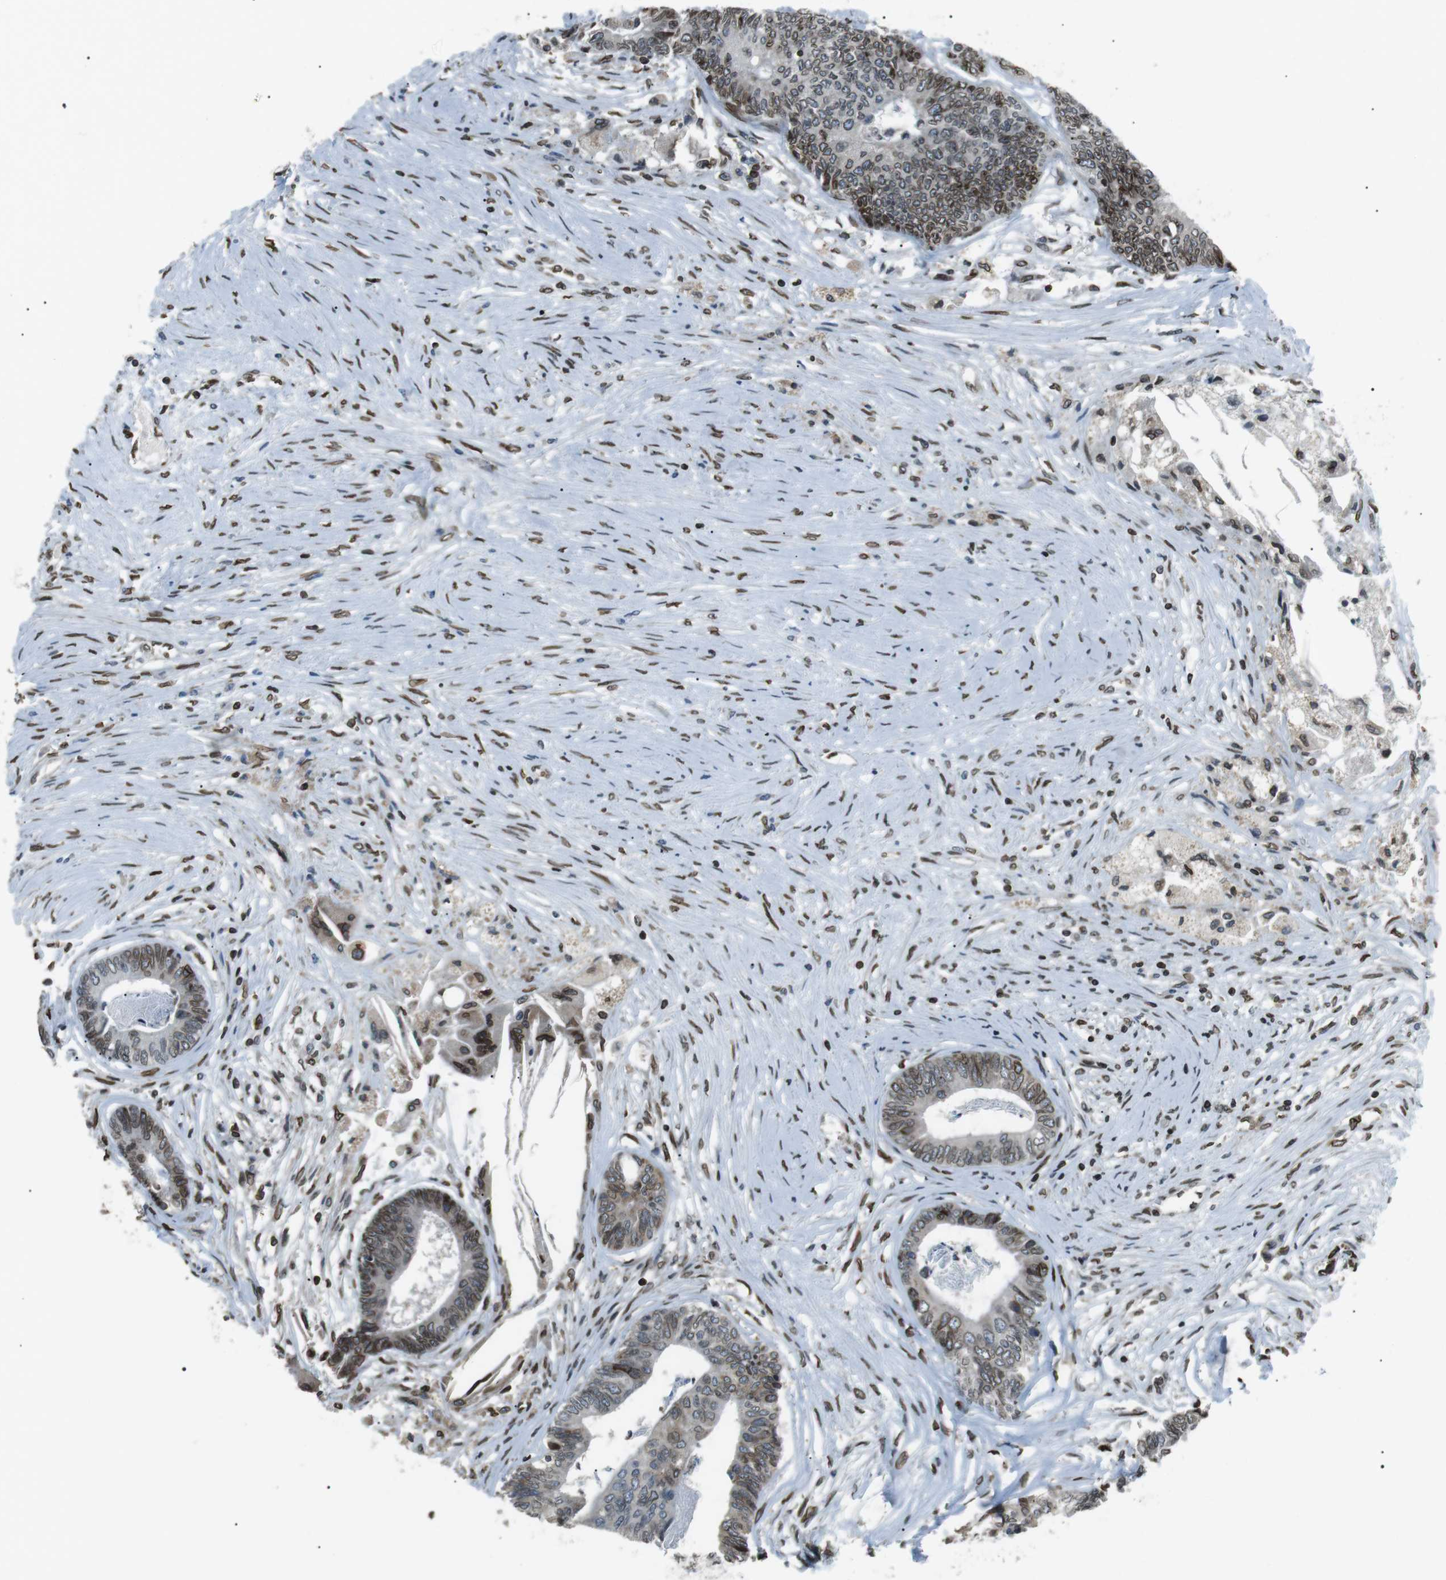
{"staining": {"intensity": "moderate", "quantity": ">75%", "location": "cytoplasmic/membranous,nuclear"}, "tissue": "colorectal cancer", "cell_type": "Tumor cells", "image_type": "cancer", "snomed": [{"axis": "morphology", "description": "Adenocarcinoma, NOS"}, {"axis": "topography", "description": "Rectum"}], "caption": "Colorectal cancer (adenocarcinoma) stained with immunohistochemistry (IHC) exhibits moderate cytoplasmic/membranous and nuclear expression in approximately >75% of tumor cells.", "gene": "TMX4", "patient": {"sex": "male", "age": 63}}